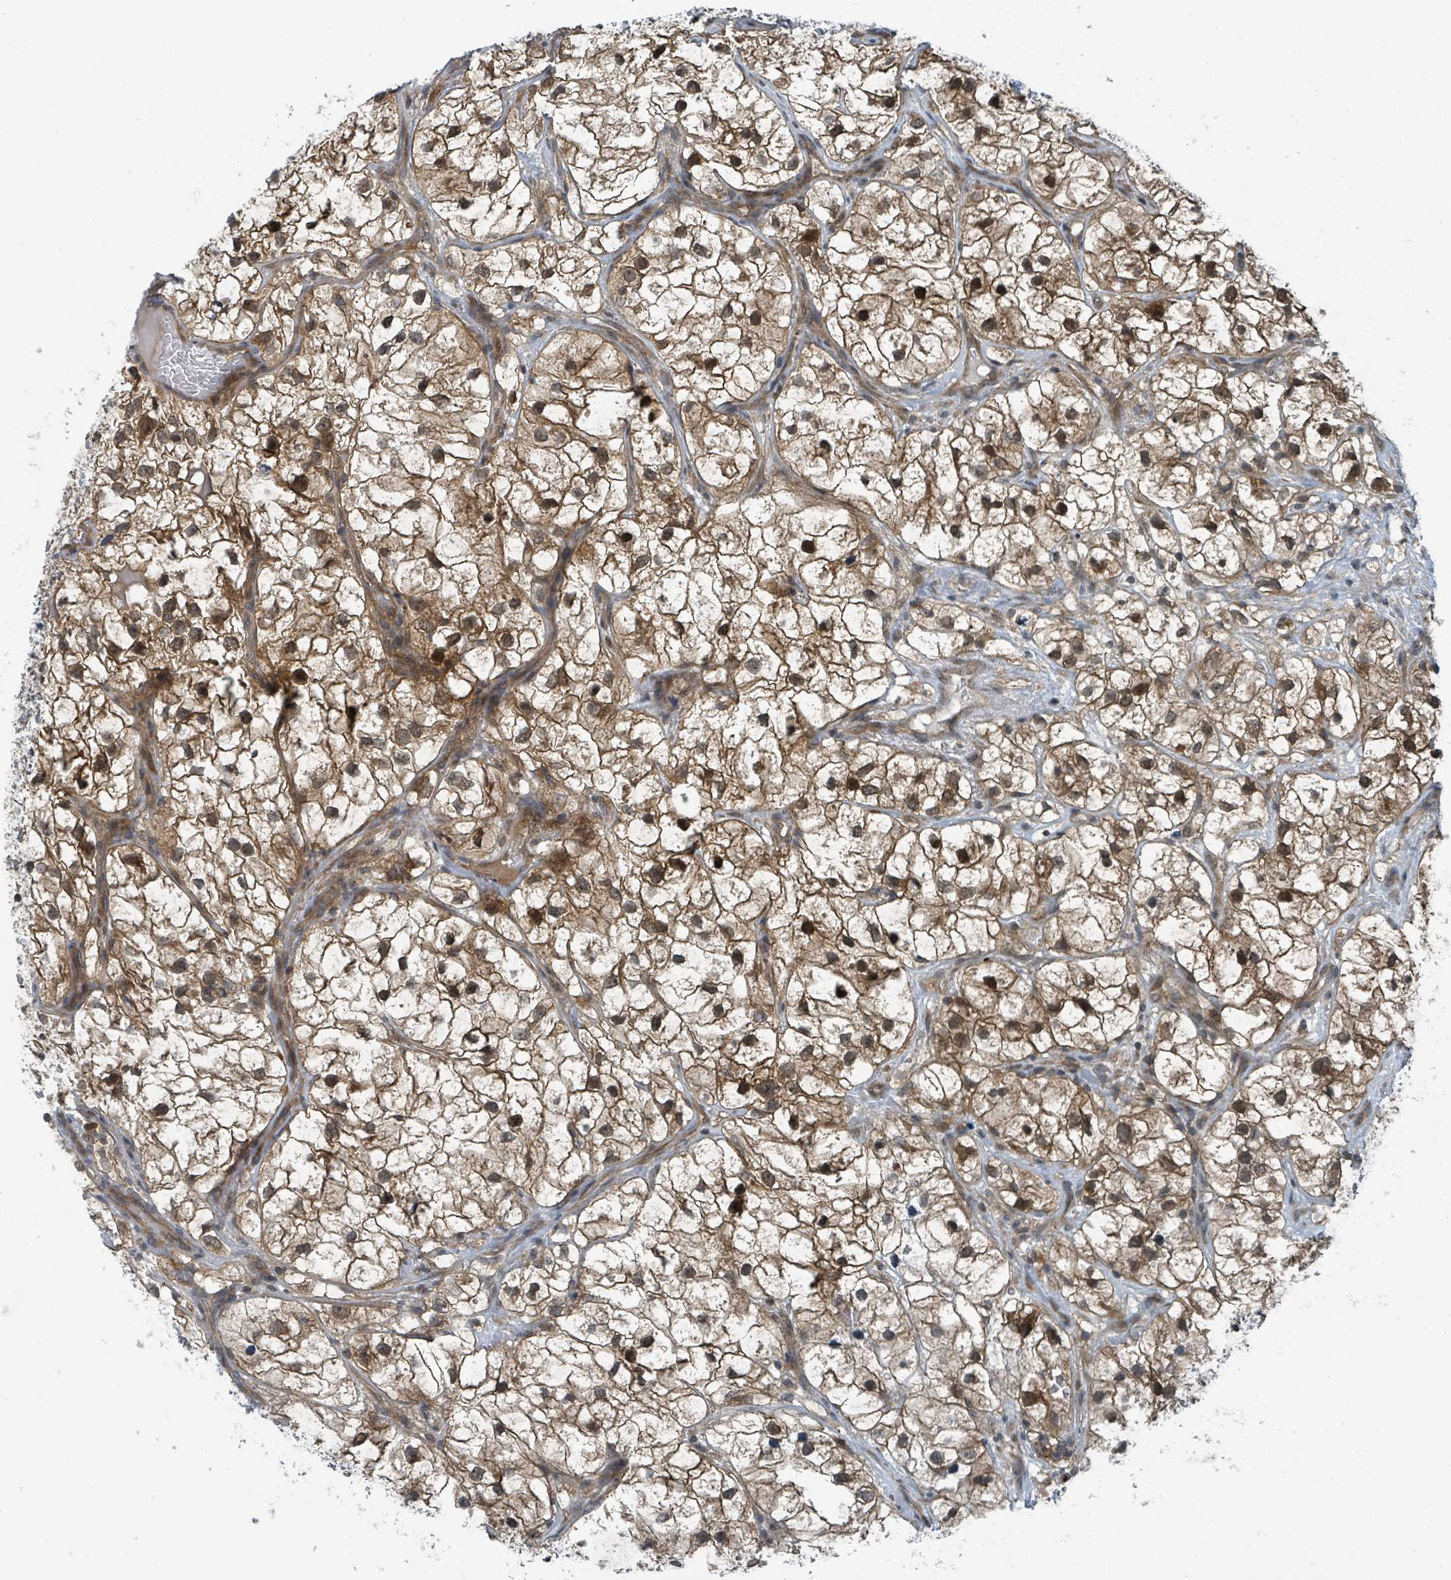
{"staining": {"intensity": "strong", "quantity": "25%-75%", "location": "cytoplasmic/membranous,nuclear"}, "tissue": "renal cancer", "cell_type": "Tumor cells", "image_type": "cancer", "snomed": [{"axis": "morphology", "description": "Adenocarcinoma, NOS"}, {"axis": "topography", "description": "Kidney"}], "caption": "Protein staining reveals strong cytoplasmic/membranous and nuclear positivity in about 25%-75% of tumor cells in renal cancer. The protein is shown in brown color, while the nuclei are stained blue.", "gene": "GOLGA7", "patient": {"sex": "male", "age": 59}}